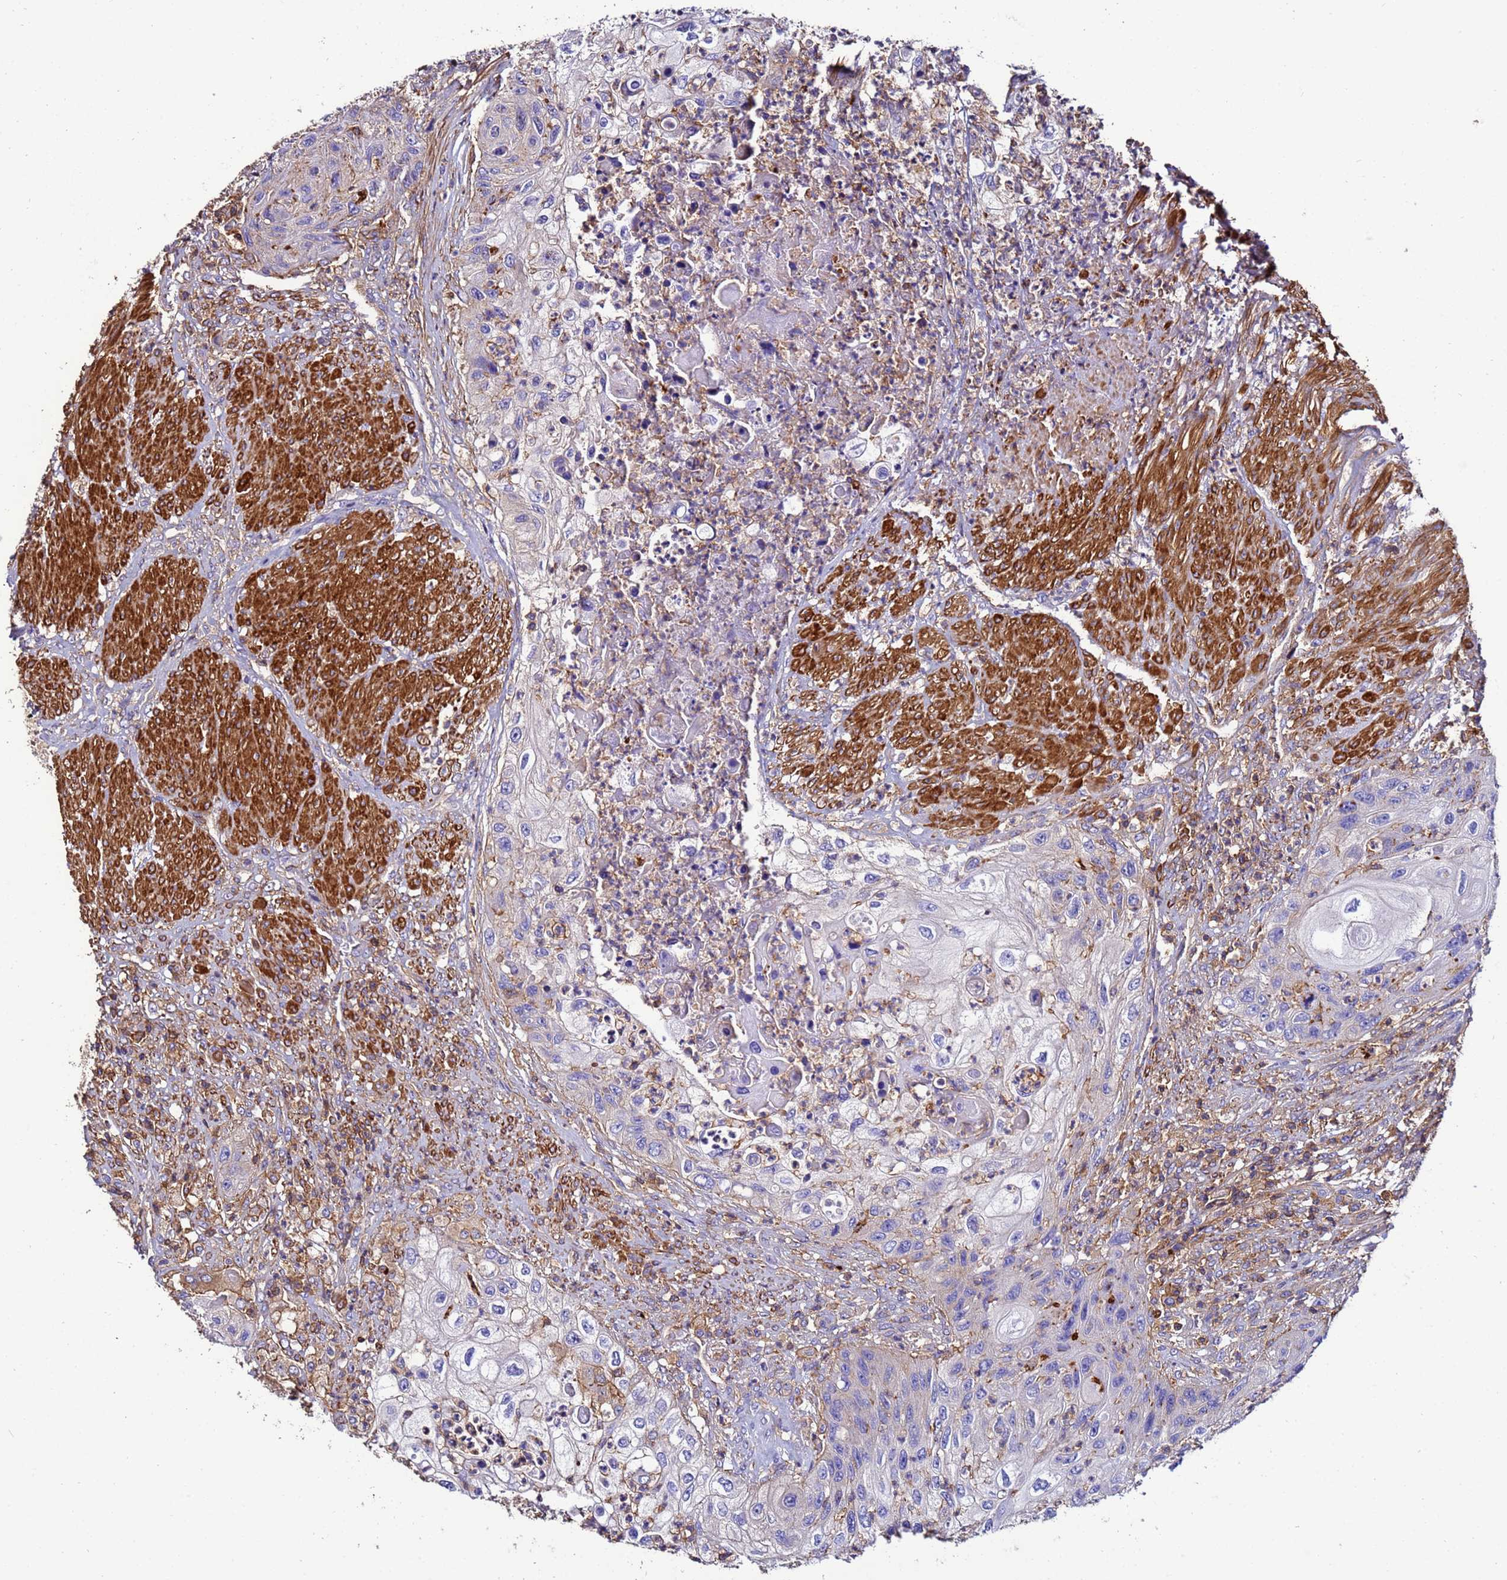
{"staining": {"intensity": "negative", "quantity": "none", "location": "none"}, "tissue": "urothelial cancer", "cell_type": "Tumor cells", "image_type": "cancer", "snomed": [{"axis": "morphology", "description": "Urothelial carcinoma, High grade"}, {"axis": "topography", "description": "Urinary bladder"}], "caption": "Immunohistochemistry (IHC) image of neoplastic tissue: human urothelial cancer stained with DAB shows no significant protein staining in tumor cells. The staining is performed using DAB (3,3'-diaminobenzidine) brown chromogen with nuclei counter-stained in using hematoxylin.", "gene": "ACTB", "patient": {"sex": "female", "age": 60}}